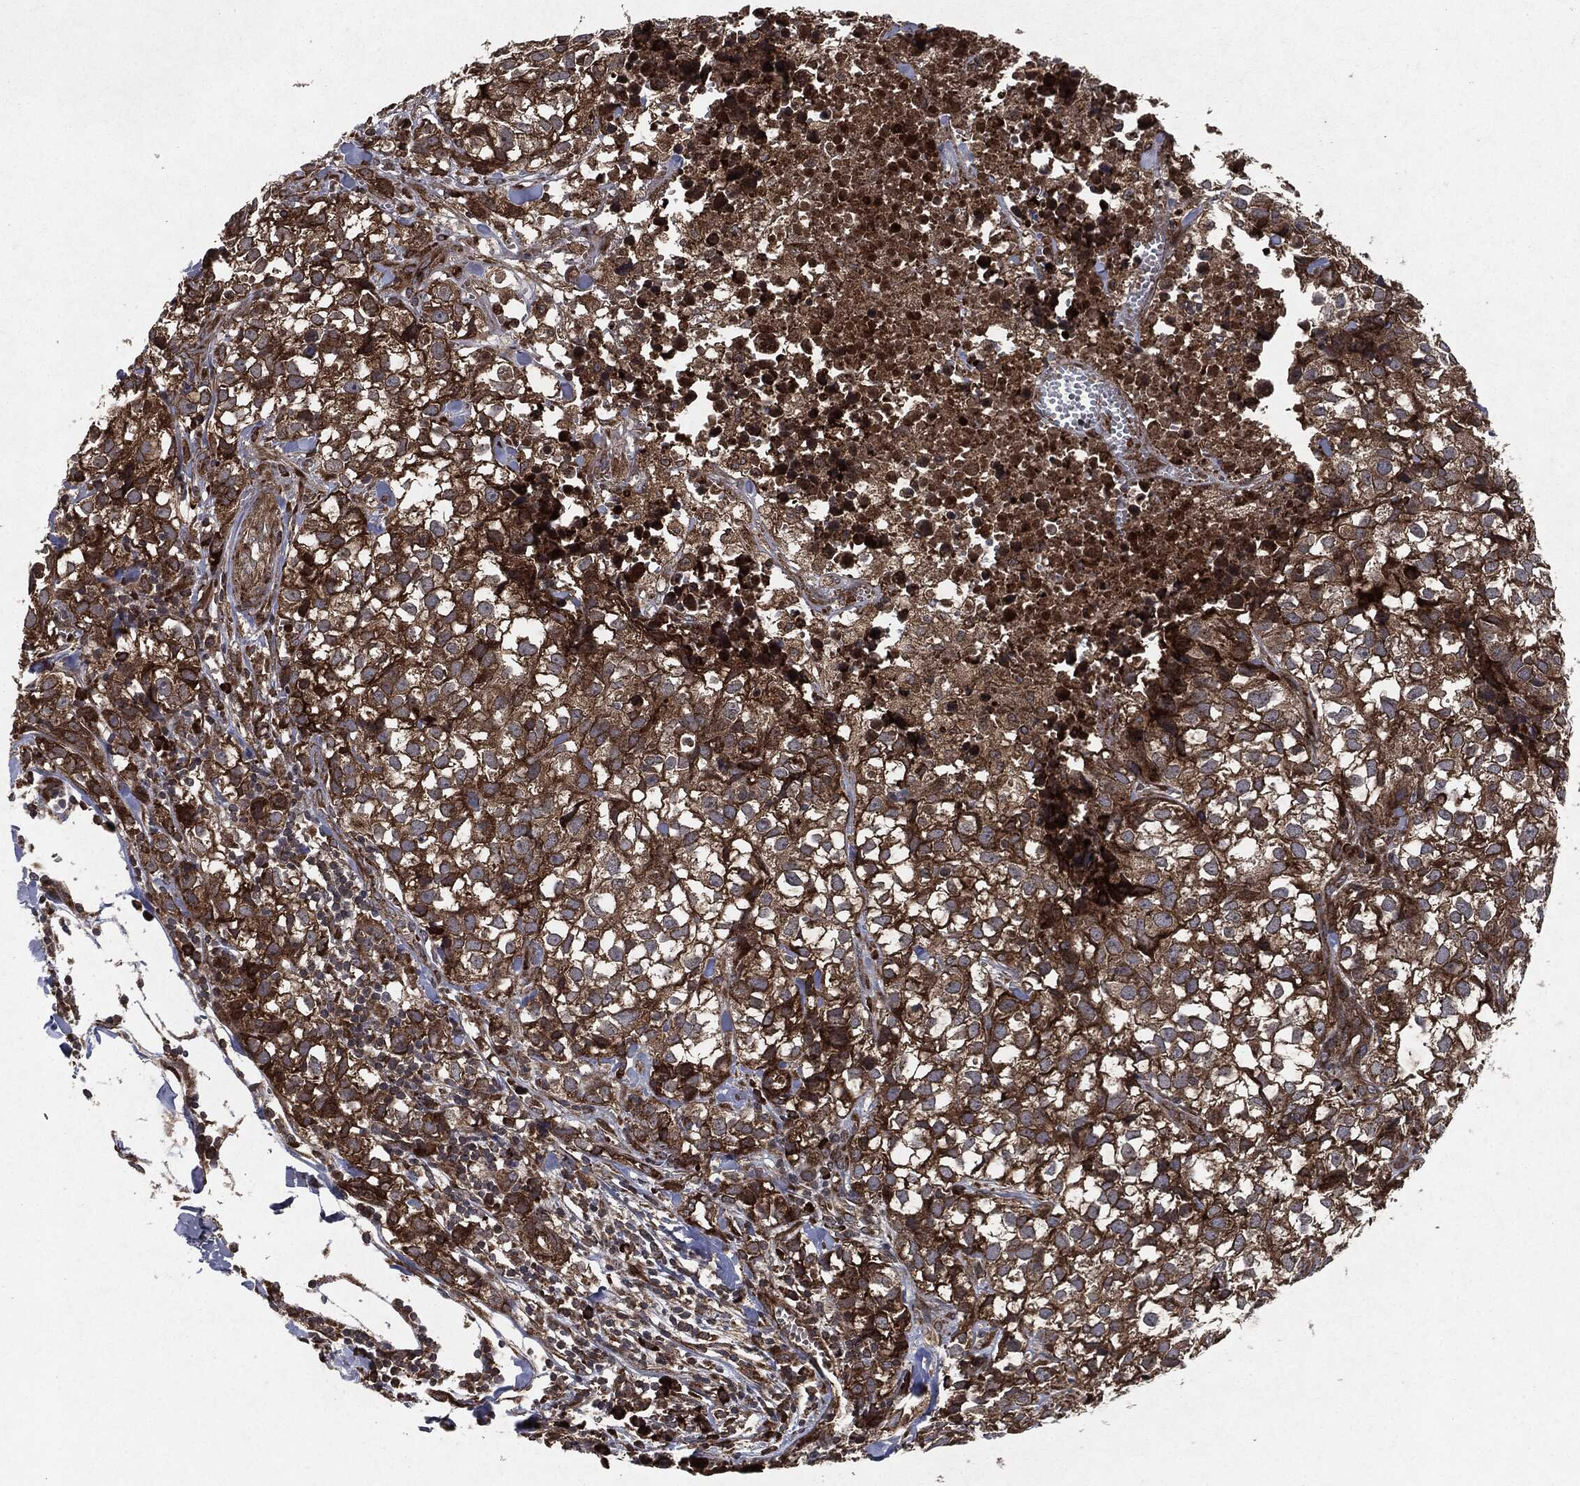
{"staining": {"intensity": "strong", "quantity": "25%-75%", "location": "cytoplasmic/membranous"}, "tissue": "breast cancer", "cell_type": "Tumor cells", "image_type": "cancer", "snomed": [{"axis": "morphology", "description": "Duct carcinoma"}, {"axis": "topography", "description": "Breast"}], "caption": "An IHC photomicrograph of tumor tissue is shown. Protein staining in brown highlights strong cytoplasmic/membranous positivity in breast intraductal carcinoma within tumor cells.", "gene": "RAF1", "patient": {"sex": "female", "age": 30}}